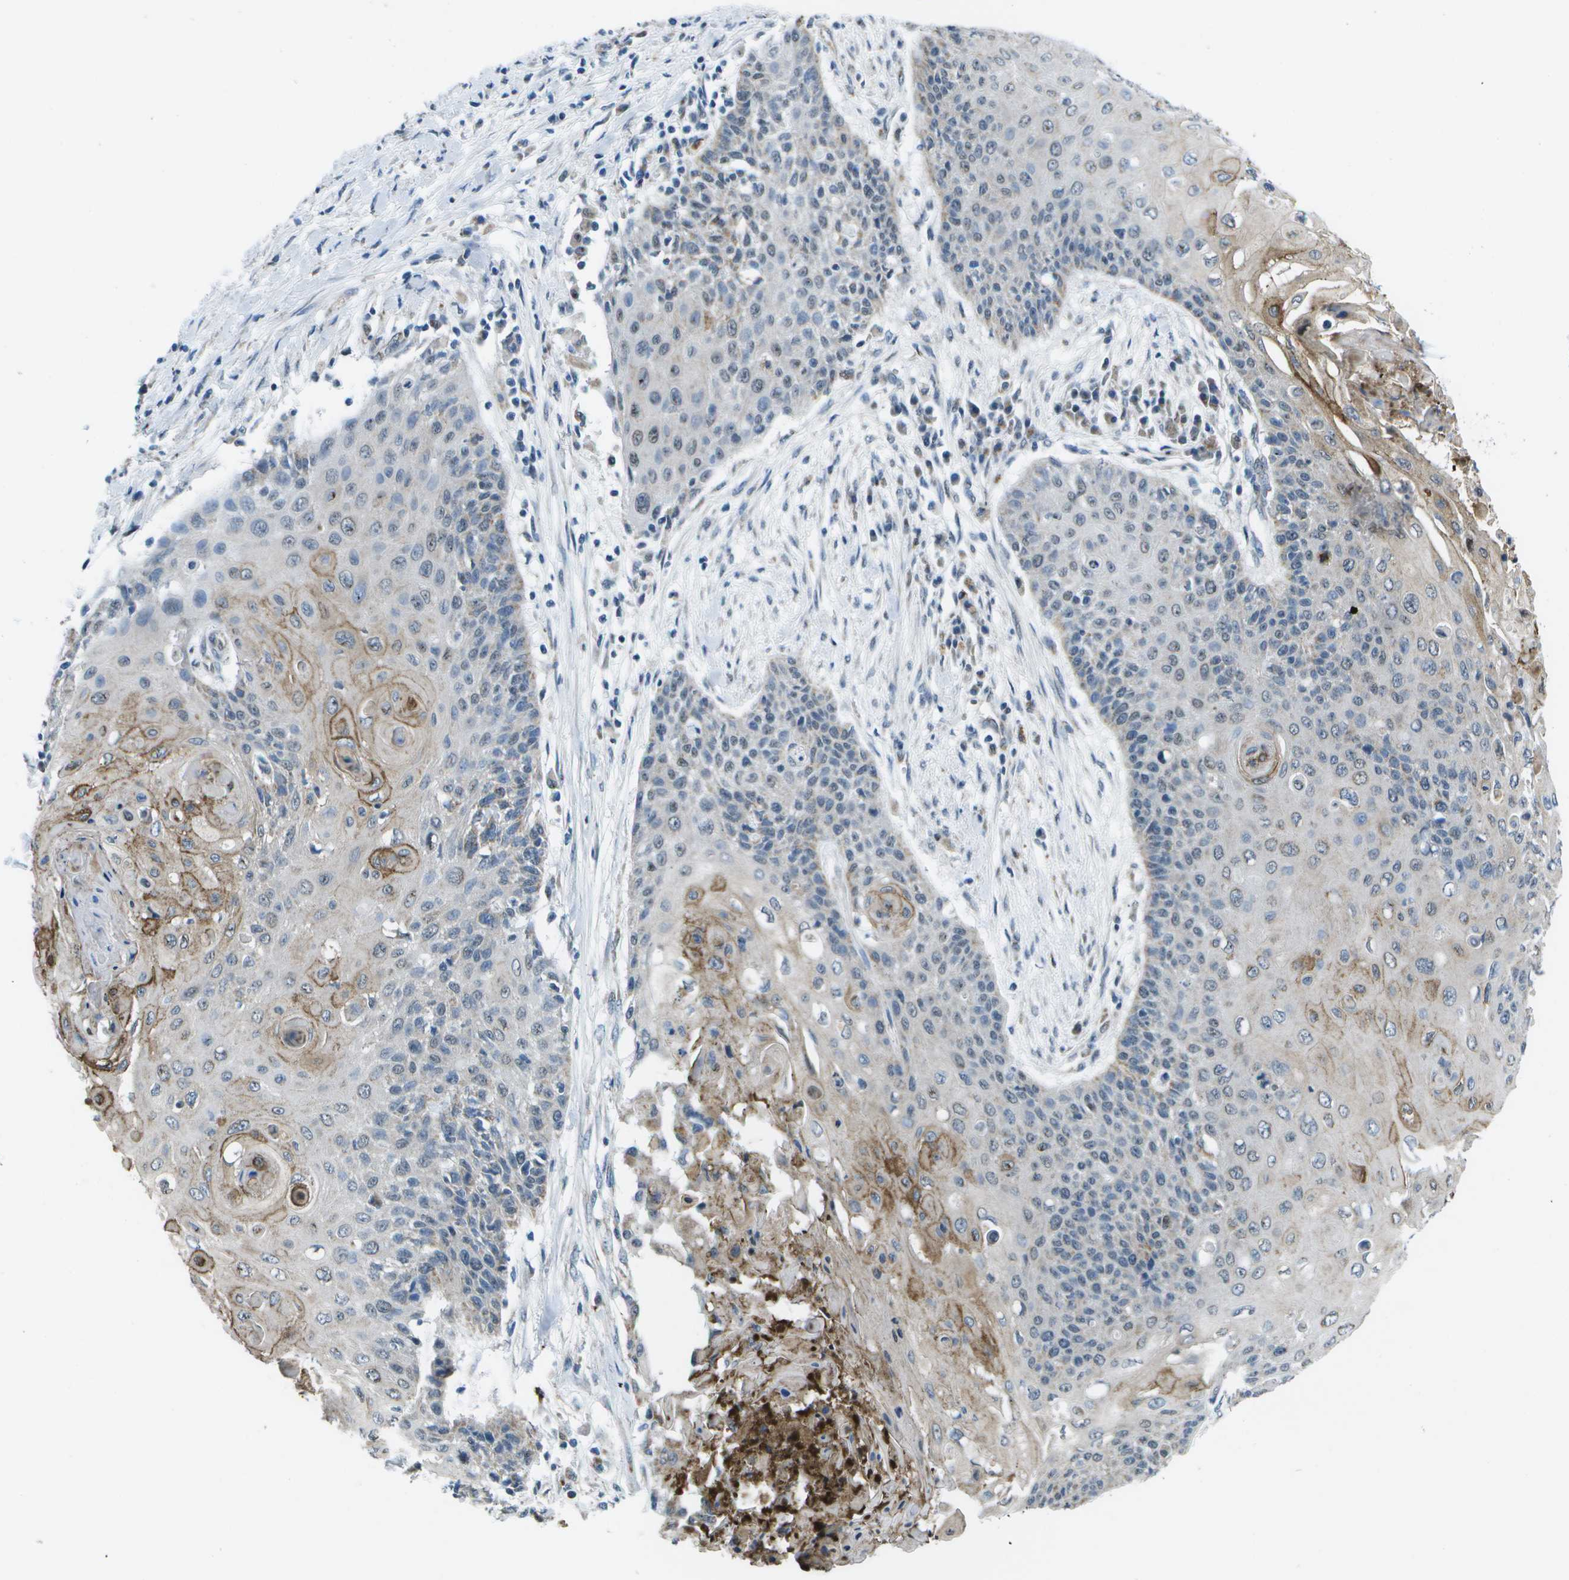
{"staining": {"intensity": "weak", "quantity": "<25%", "location": "cytoplasmic/membranous"}, "tissue": "cervical cancer", "cell_type": "Tumor cells", "image_type": "cancer", "snomed": [{"axis": "morphology", "description": "Squamous cell carcinoma, NOS"}, {"axis": "topography", "description": "Cervix"}], "caption": "There is no significant expression in tumor cells of cervical squamous cell carcinoma.", "gene": "GALNT15", "patient": {"sex": "female", "age": 39}}